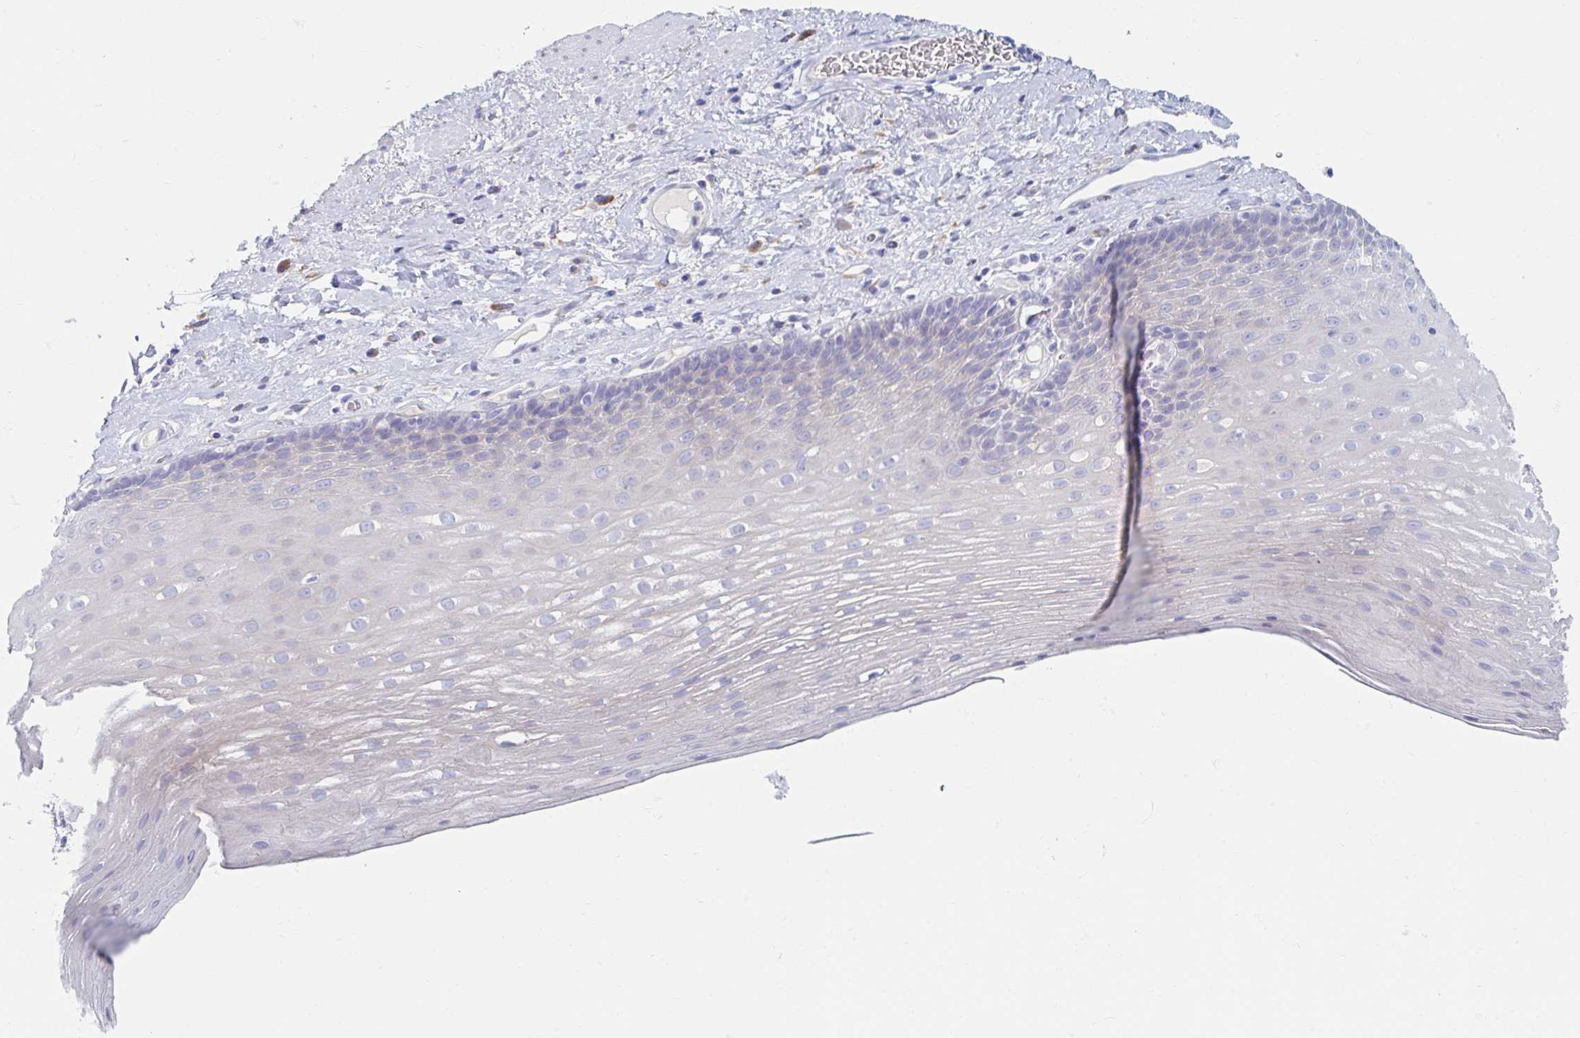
{"staining": {"intensity": "weak", "quantity": "<25%", "location": "cytoplasmic/membranous"}, "tissue": "esophagus", "cell_type": "Squamous epithelial cells", "image_type": "normal", "snomed": [{"axis": "morphology", "description": "Normal tissue, NOS"}, {"axis": "topography", "description": "Esophagus"}], "caption": "Normal esophagus was stained to show a protein in brown. There is no significant positivity in squamous epithelial cells. (DAB (3,3'-diaminobenzidine) IHC visualized using brightfield microscopy, high magnification).", "gene": "MYLK2", "patient": {"sex": "male", "age": 62}}